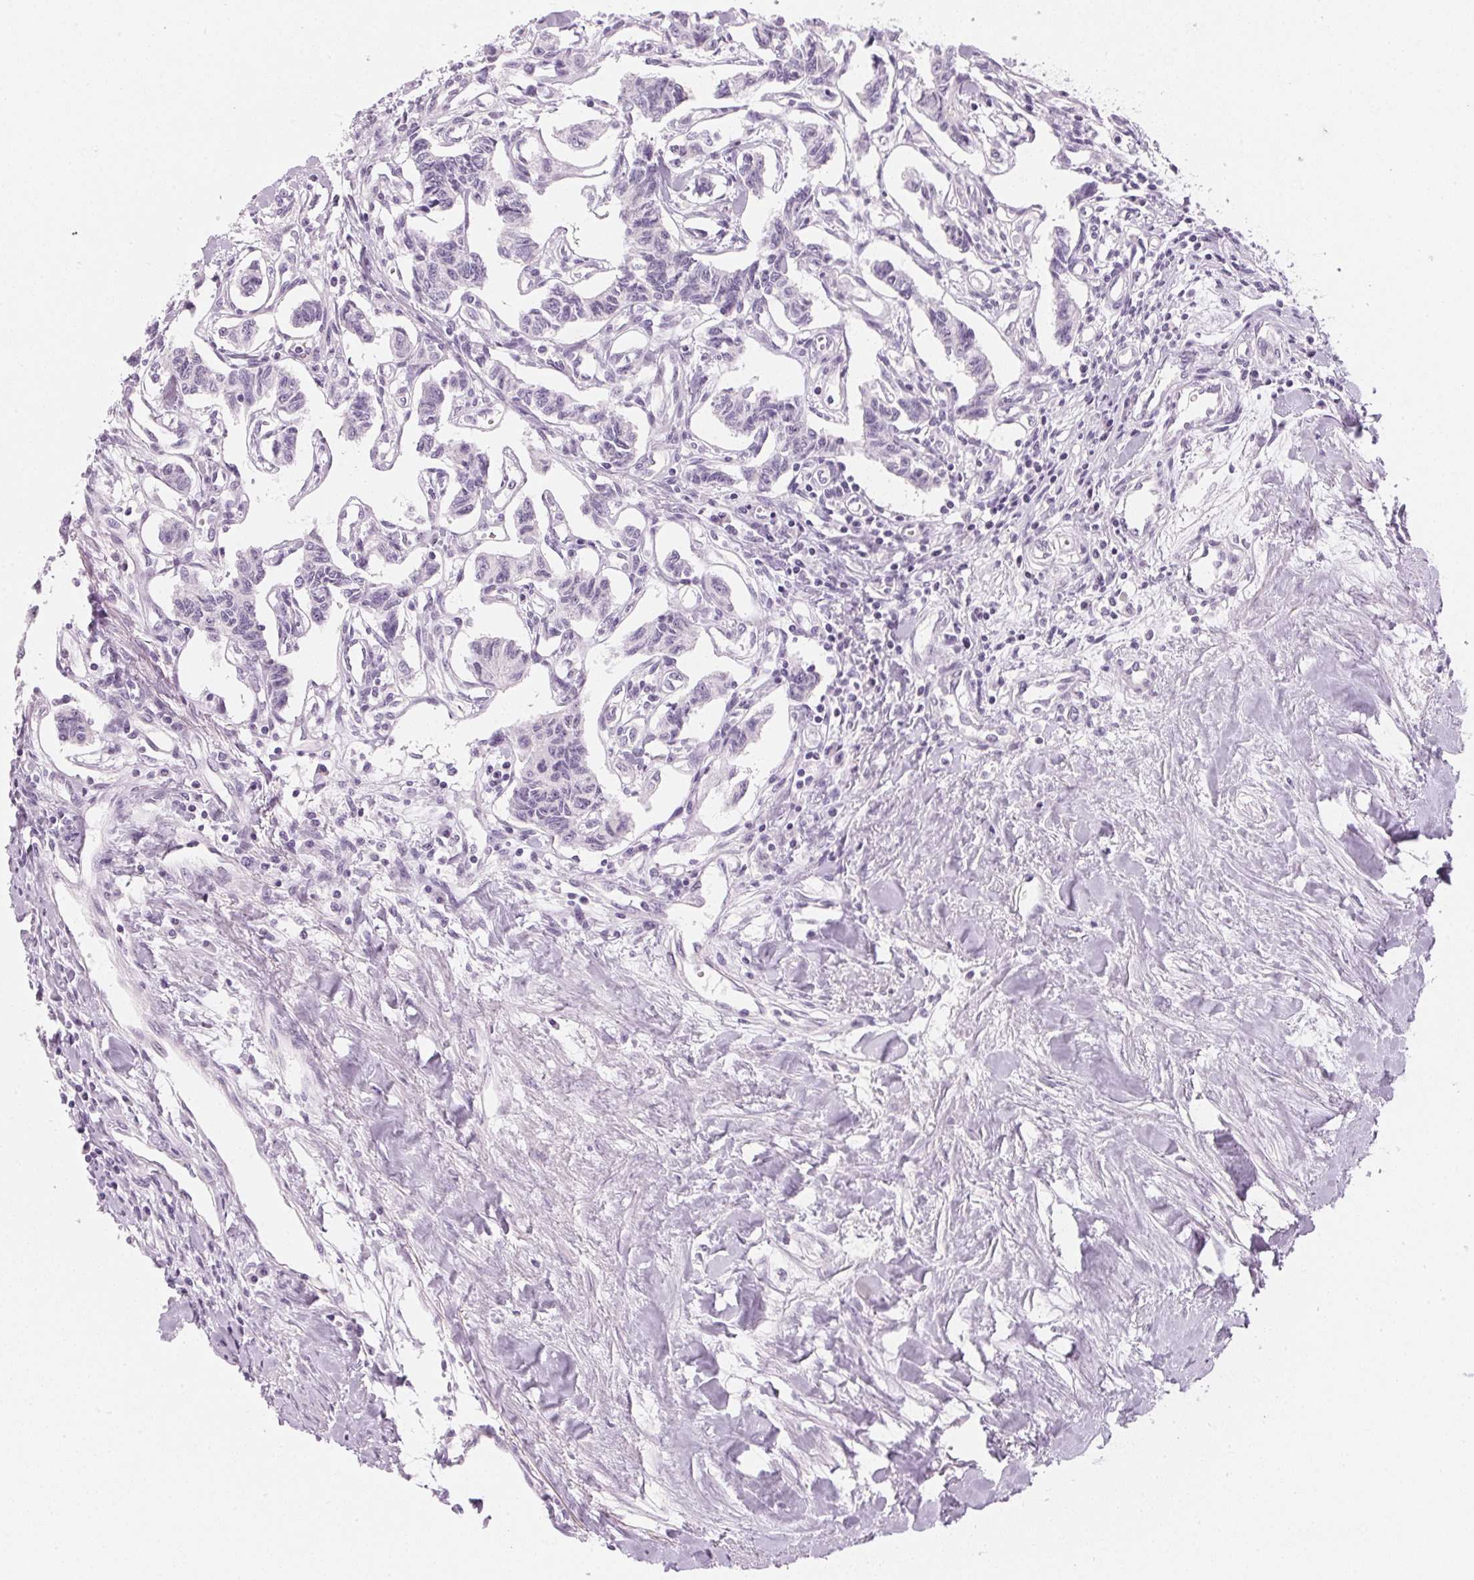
{"staining": {"intensity": "negative", "quantity": "none", "location": "none"}, "tissue": "carcinoid", "cell_type": "Tumor cells", "image_type": "cancer", "snomed": [{"axis": "morphology", "description": "Carcinoid, malignant, NOS"}, {"axis": "topography", "description": "Kidney"}], "caption": "A high-resolution image shows immunohistochemistry (IHC) staining of carcinoid, which shows no significant staining in tumor cells.", "gene": "IGFBP1", "patient": {"sex": "female", "age": 41}}